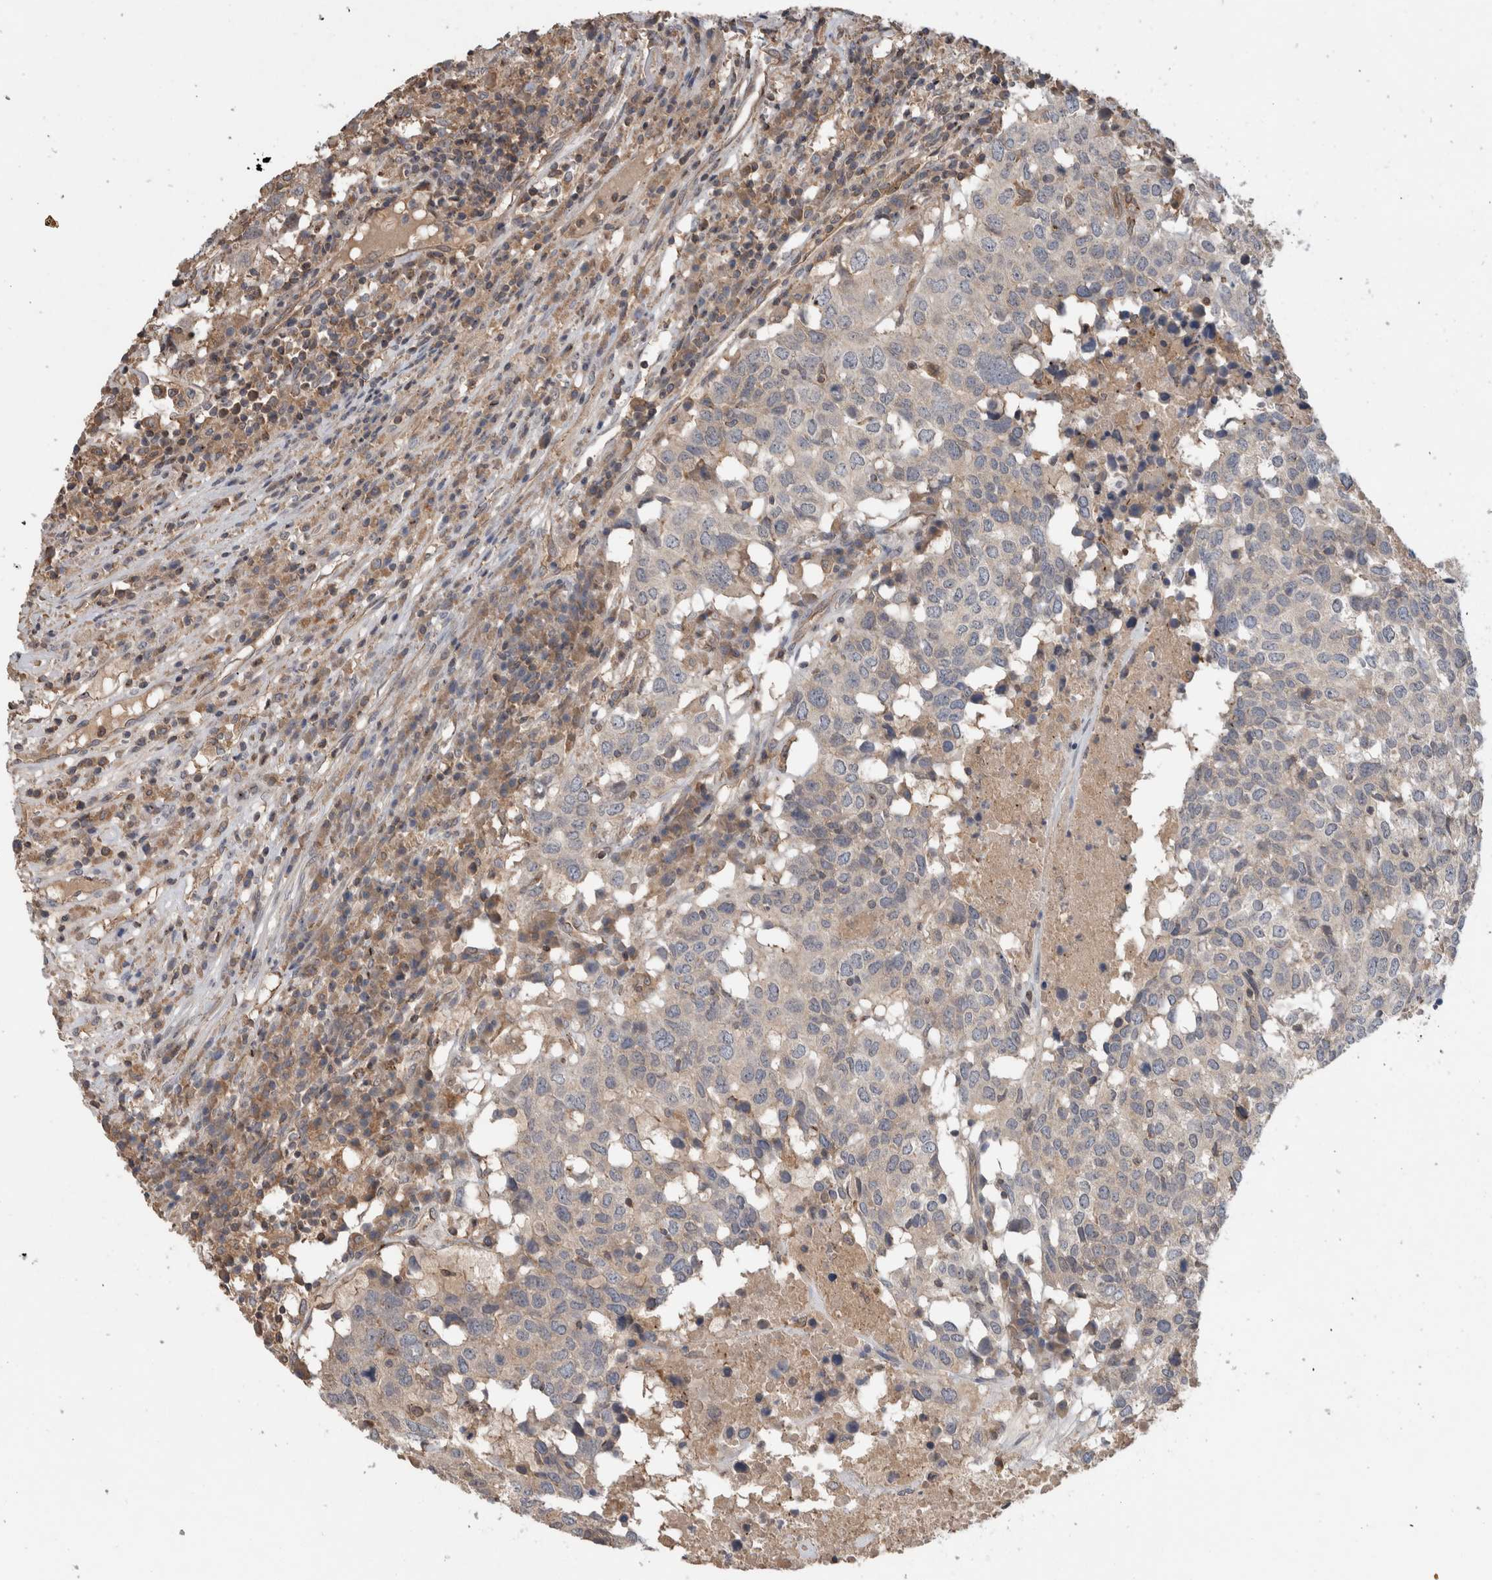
{"staining": {"intensity": "negative", "quantity": "none", "location": "none"}, "tissue": "head and neck cancer", "cell_type": "Tumor cells", "image_type": "cancer", "snomed": [{"axis": "morphology", "description": "Squamous cell carcinoma, NOS"}, {"axis": "topography", "description": "Head-Neck"}], "caption": "A photomicrograph of human head and neck cancer is negative for staining in tumor cells.", "gene": "TARBP1", "patient": {"sex": "male", "age": 66}}